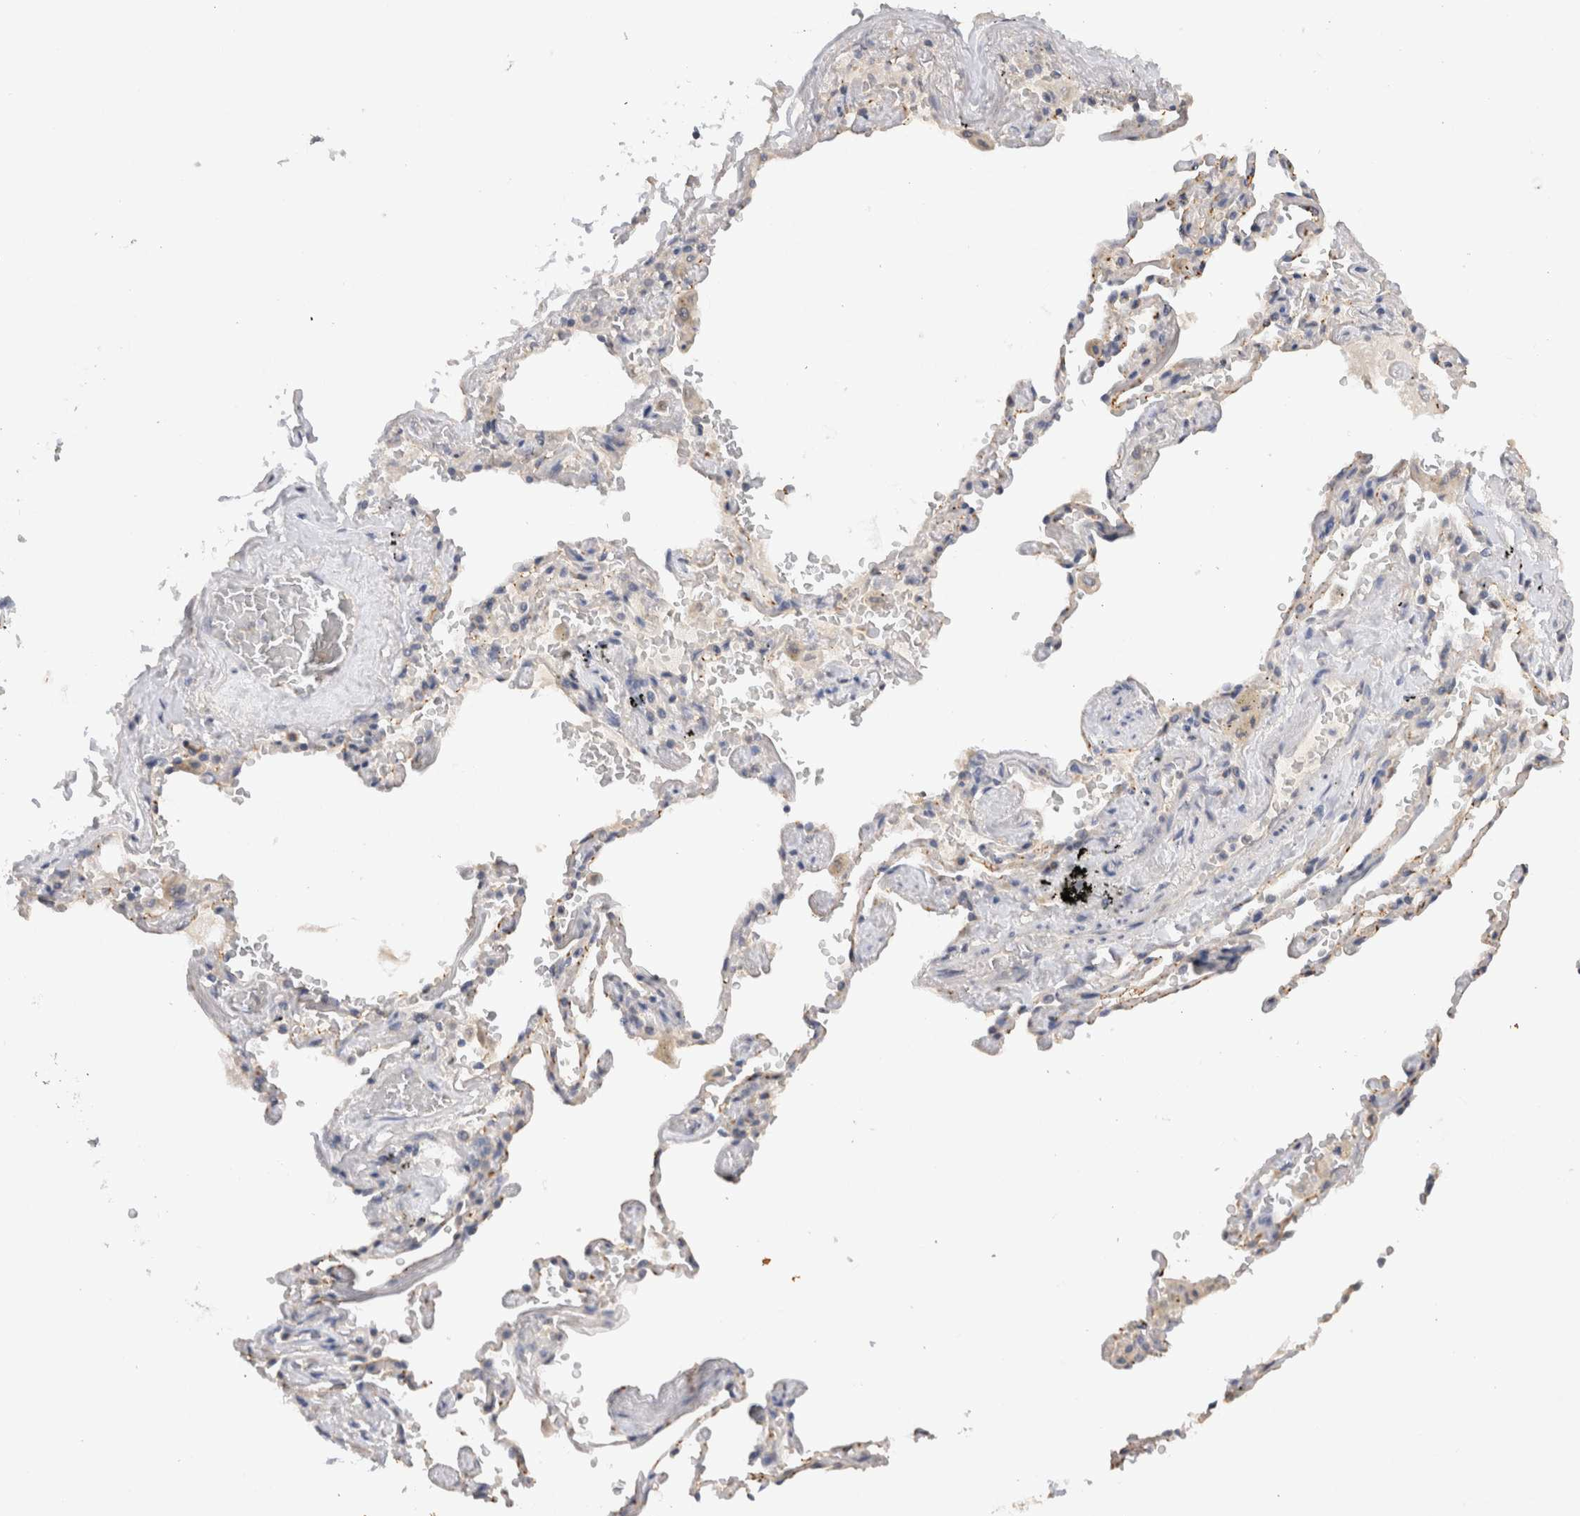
{"staining": {"intensity": "negative", "quantity": "none", "location": "none"}, "tissue": "adipose tissue", "cell_type": "Adipocytes", "image_type": "normal", "snomed": [{"axis": "morphology", "description": "Normal tissue, NOS"}, {"axis": "topography", "description": "Cartilage tissue"}, {"axis": "topography", "description": "Lung"}], "caption": "This is a histopathology image of IHC staining of unremarkable adipose tissue, which shows no expression in adipocytes. Brightfield microscopy of immunohistochemistry (IHC) stained with DAB (3,3'-diaminobenzidine) (brown) and hematoxylin (blue), captured at high magnification.", "gene": "GAS1", "patient": {"sex": "female", "age": 77}}